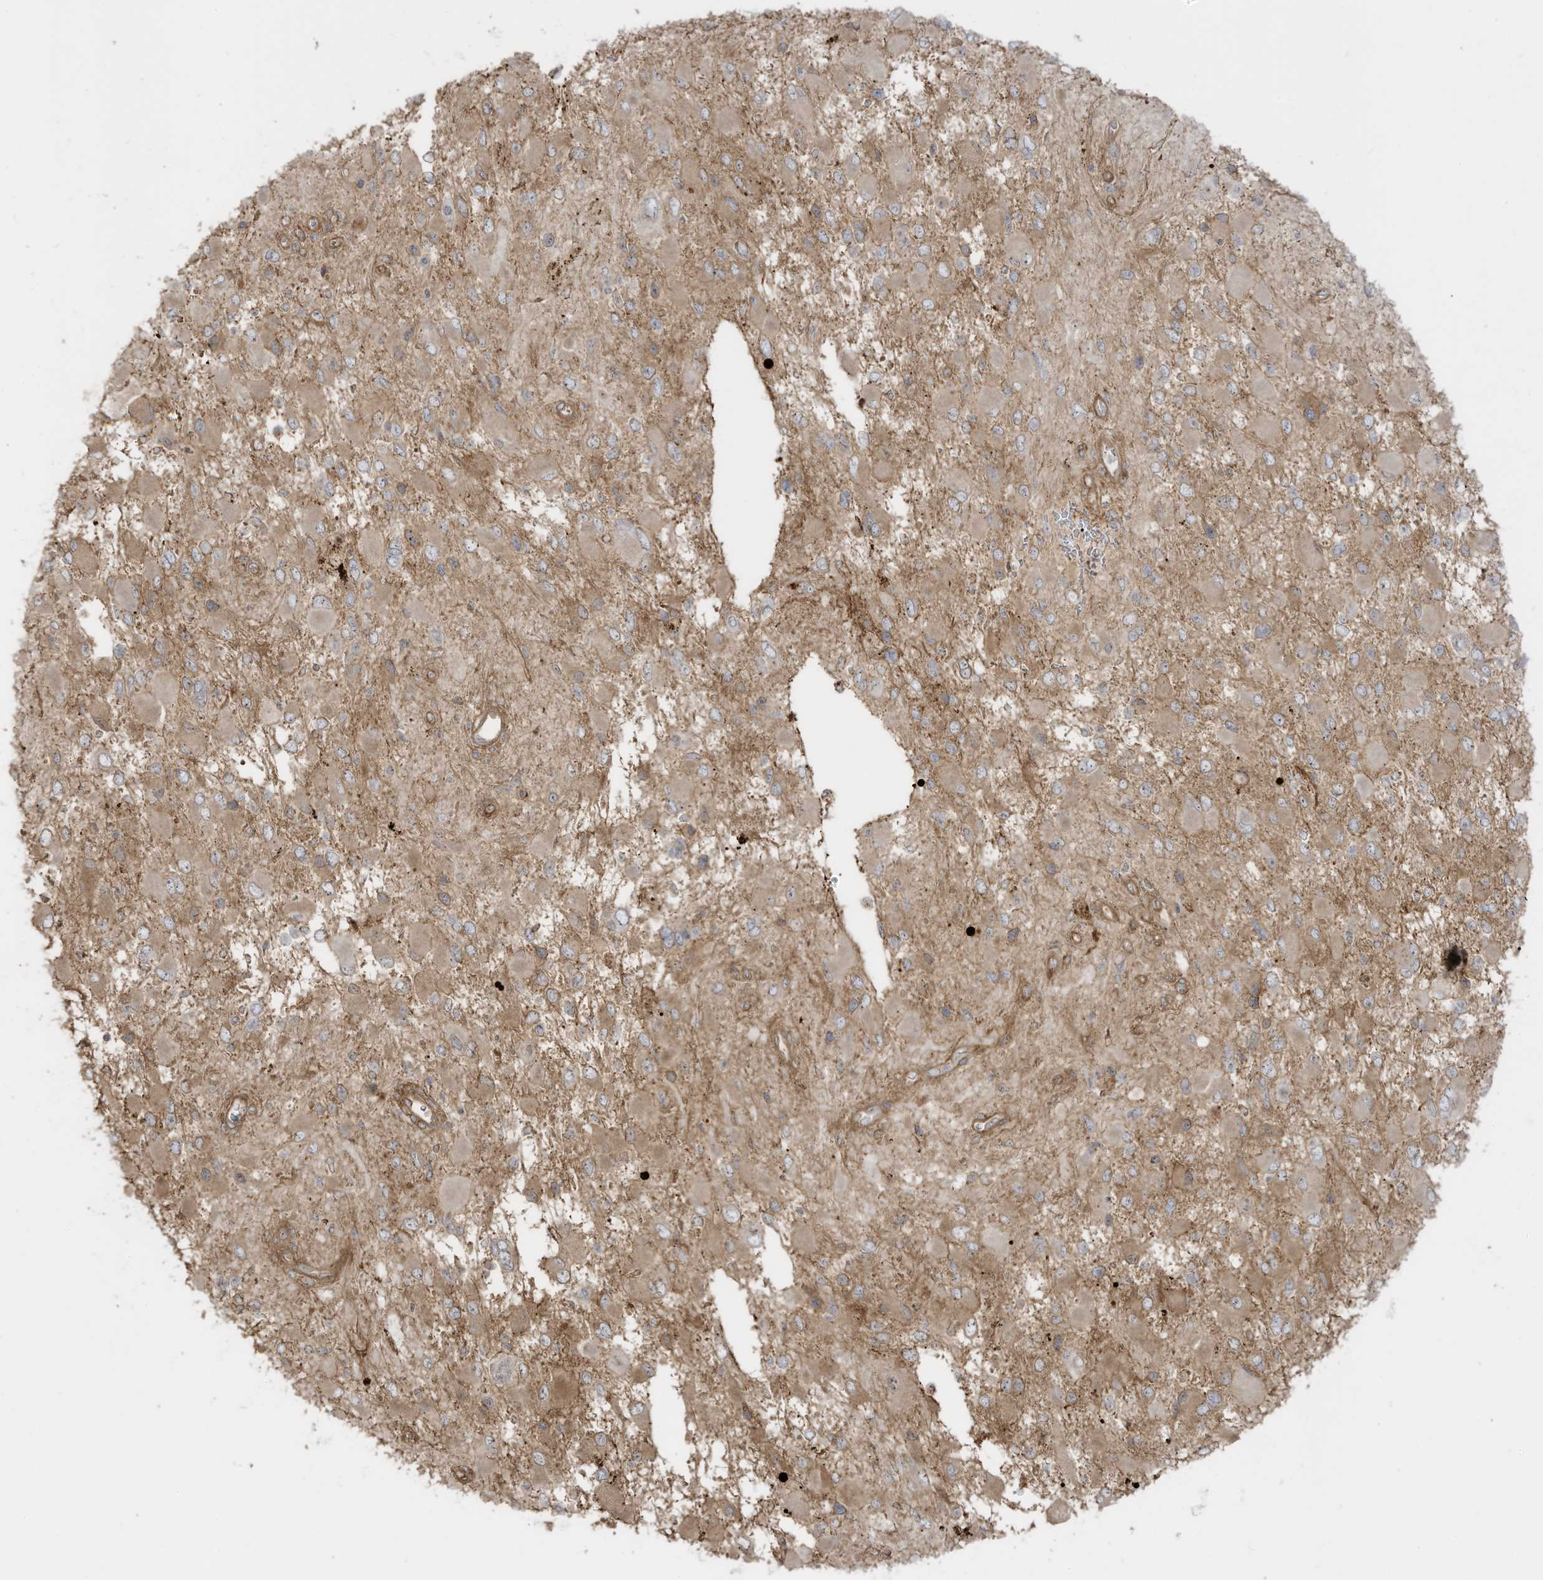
{"staining": {"intensity": "moderate", "quantity": ">75%", "location": "cytoplasmic/membranous"}, "tissue": "glioma", "cell_type": "Tumor cells", "image_type": "cancer", "snomed": [{"axis": "morphology", "description": "Glioma, malignant, High grade"}, {"axis": "topography", "description": "Brain"}], "caption": "A brown stain highlights moderate cytoplasmic/membranous positivity of a protein in human malignant glioma (high-grade) tumor cells.", "gene": "ENTR1", "patient": {"sex": "male", "age": 53}}